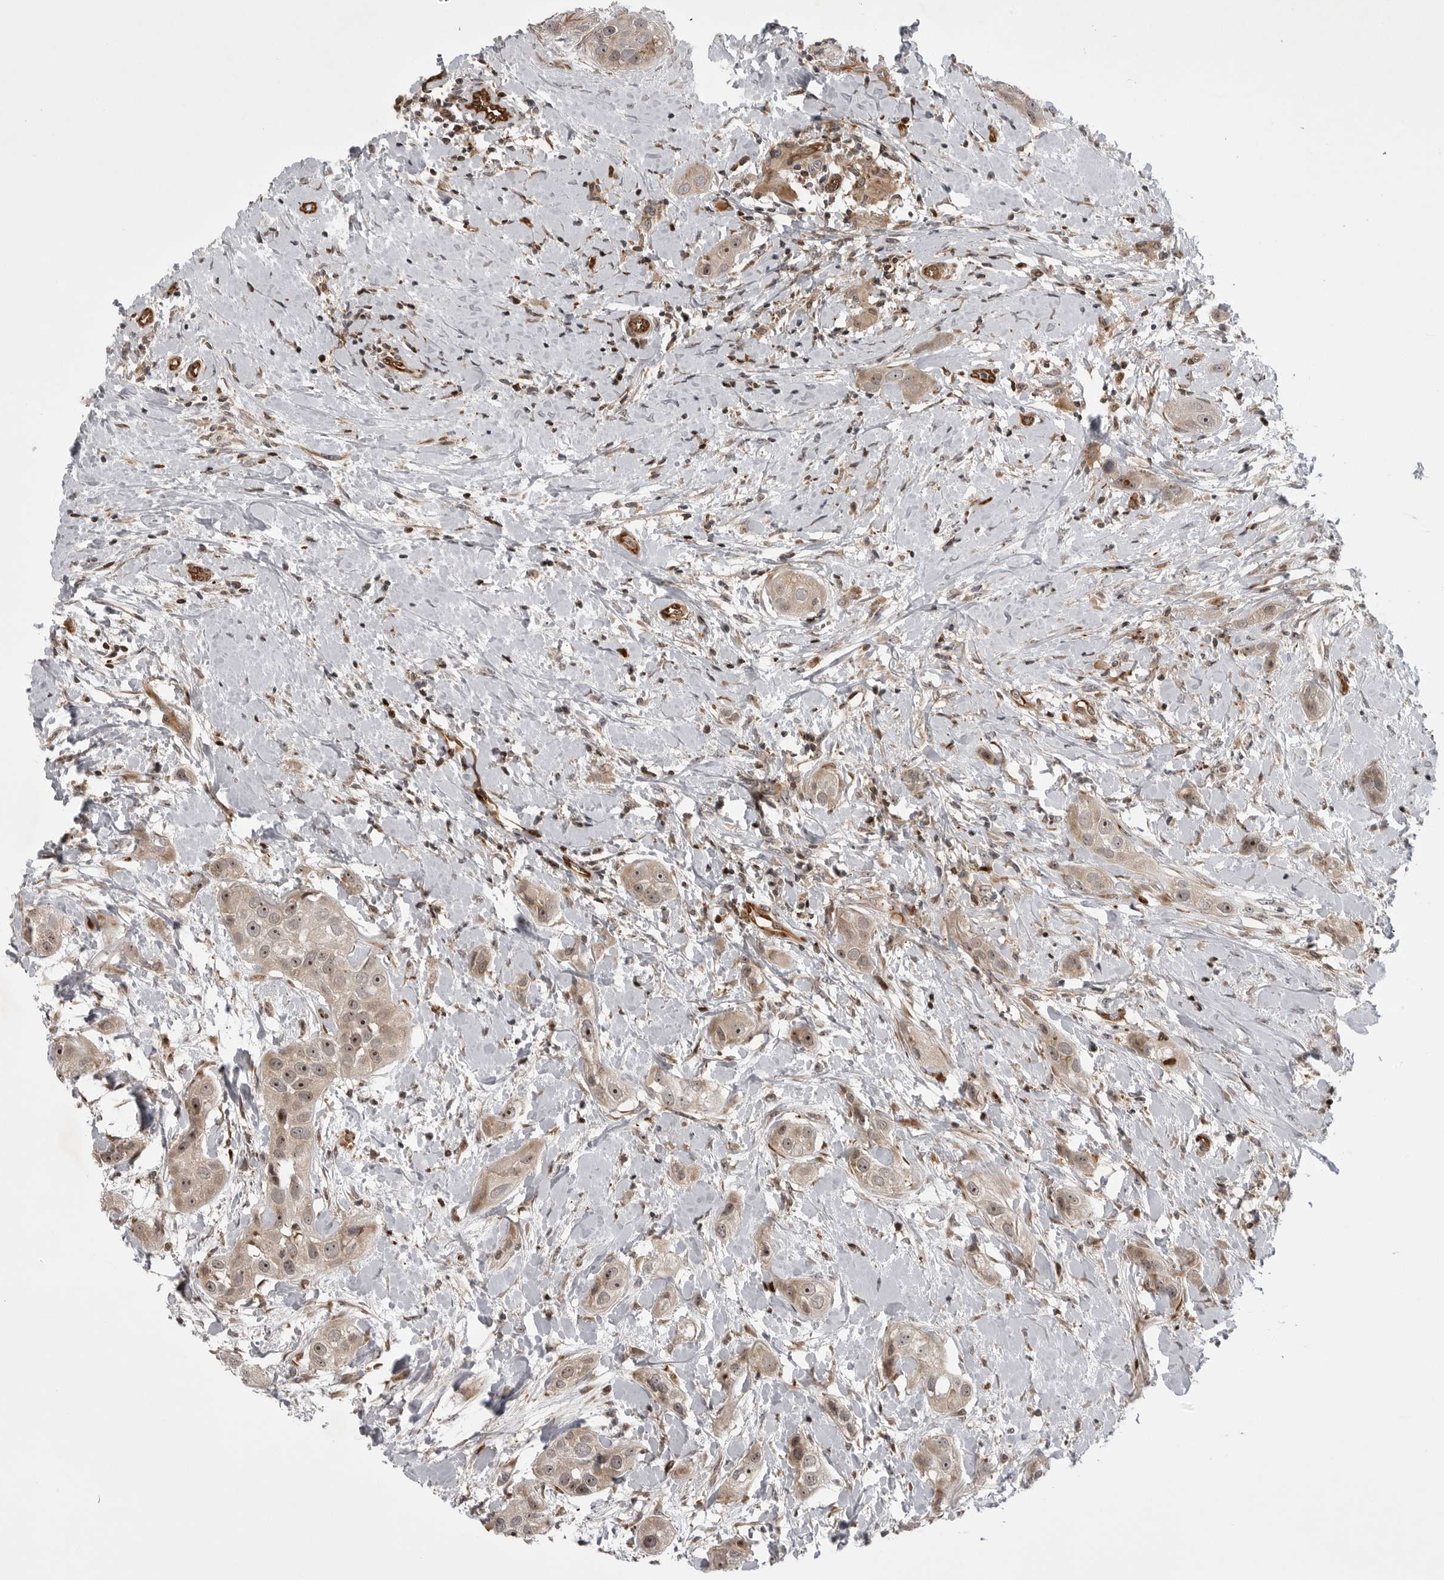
{"staining": {"intensity": "moderate", "quantity": "25%-75%", "location": "nuclear"}, "tissue": "head and neck cancer", "cell_type": "Tumor cells", "image_type": "cancer", "snomed": [{"axis": "morphology", "description": "Normal tissue, NOS"}, {"axis": "morphology", "description": "Squamous cell carcinoma, NOS"}, {"axis": "topography", "description": "Skeletal muscle"}, {"axis": "topography", "description": "Head-Neck"}], "caption": "A medium amount of moderate nuclear expression is appreciated in approximately 25%-75% of tumor cells in head and neck cancer tissue.", "gene": "ABL1", "patient": {"sex": "male", "age": 51}}